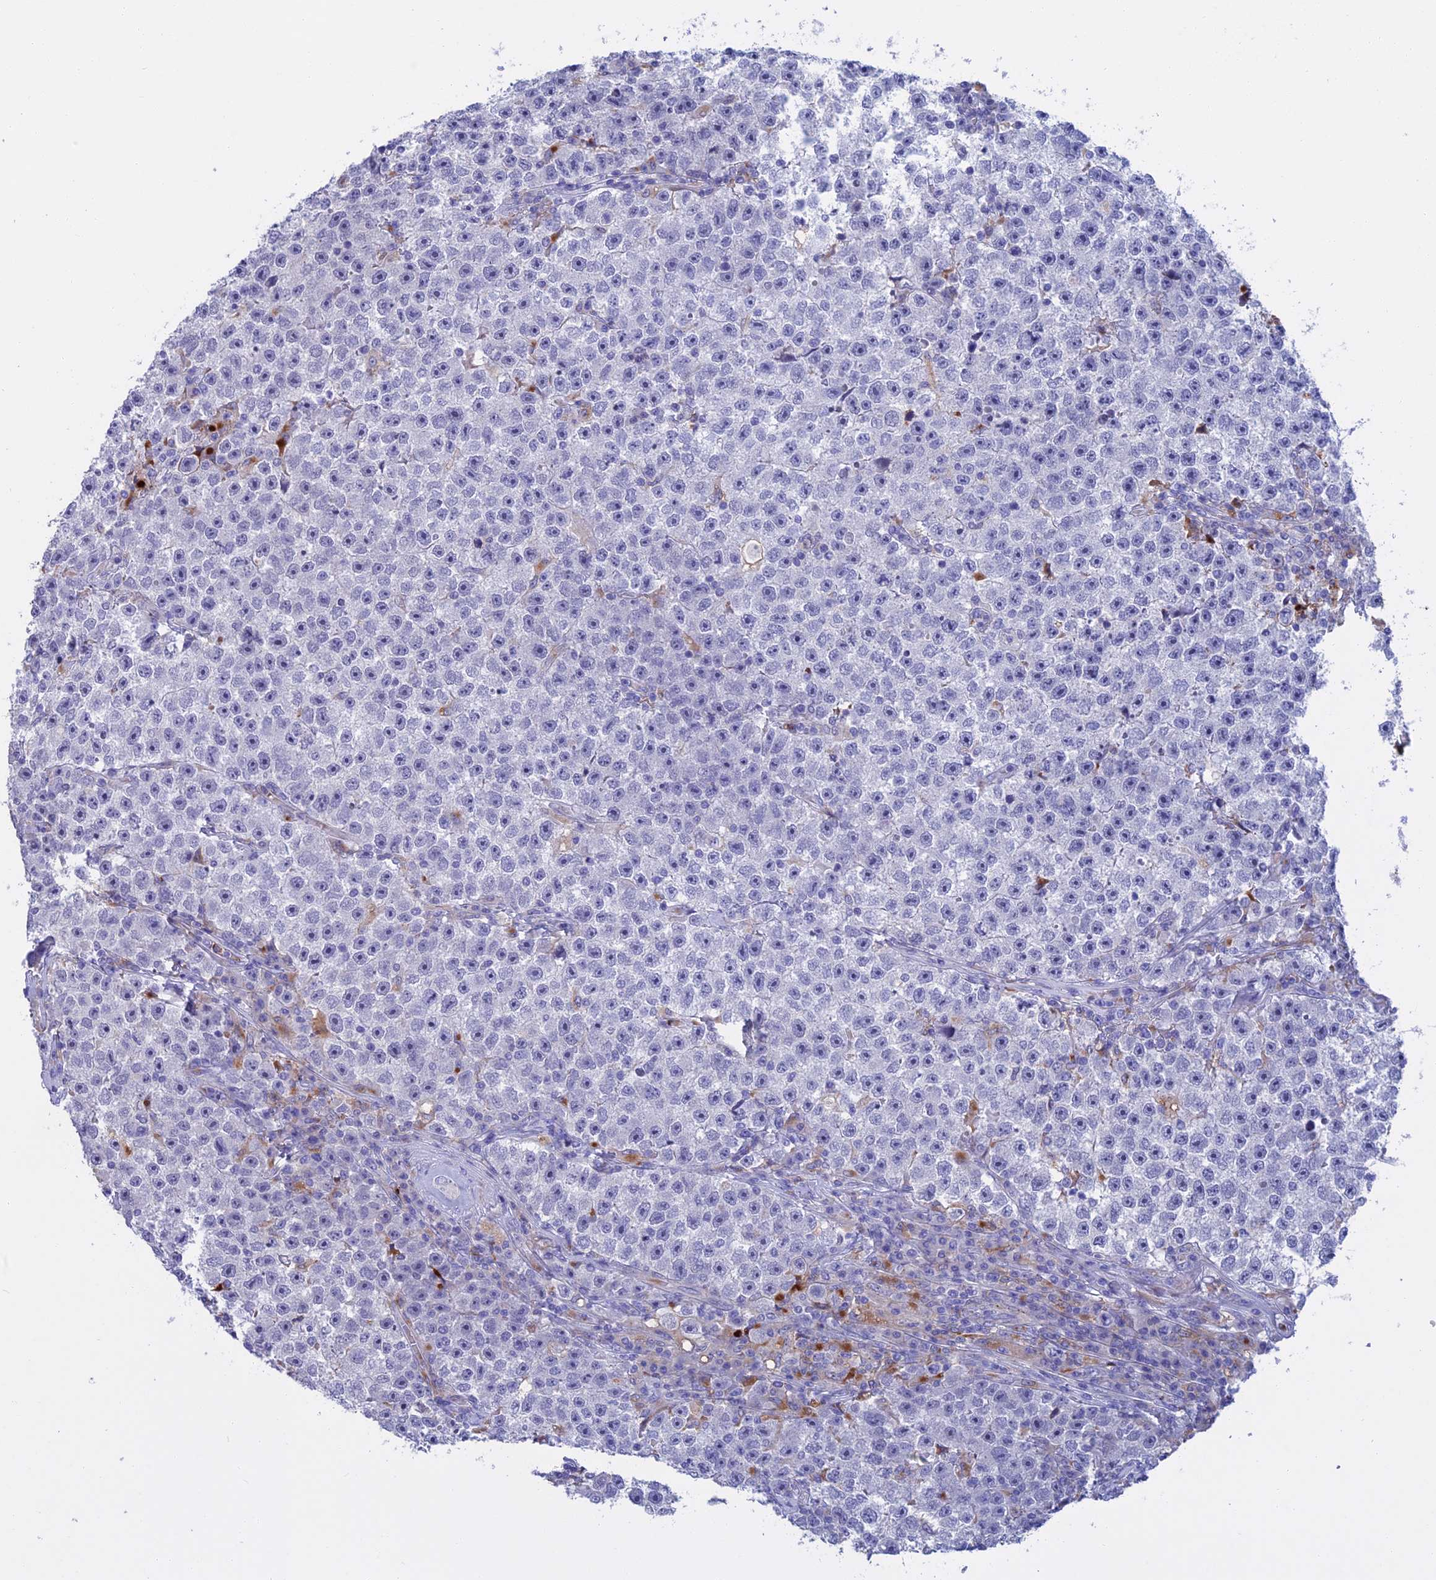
{"staining": {"intensity": "negative", "quantity": "none", "location": "none"}, "tissue": "testis cancer", "cell_type": "Tumor cells", "image_type": "cancer", "snomed": [{"axis": "morphology", "description": "Seminoma, NOS"}, {"axis": "topography", "description": "Testis"}], "caption": "This is a photomicrograph of immunohistochemistry (IHC) staining of testis cancer, which shows no positivity in tumor cells. Nuclei are stained in blue.", "gene": "SLC2A6", "patient": {"sex": "male", "age": 22}}